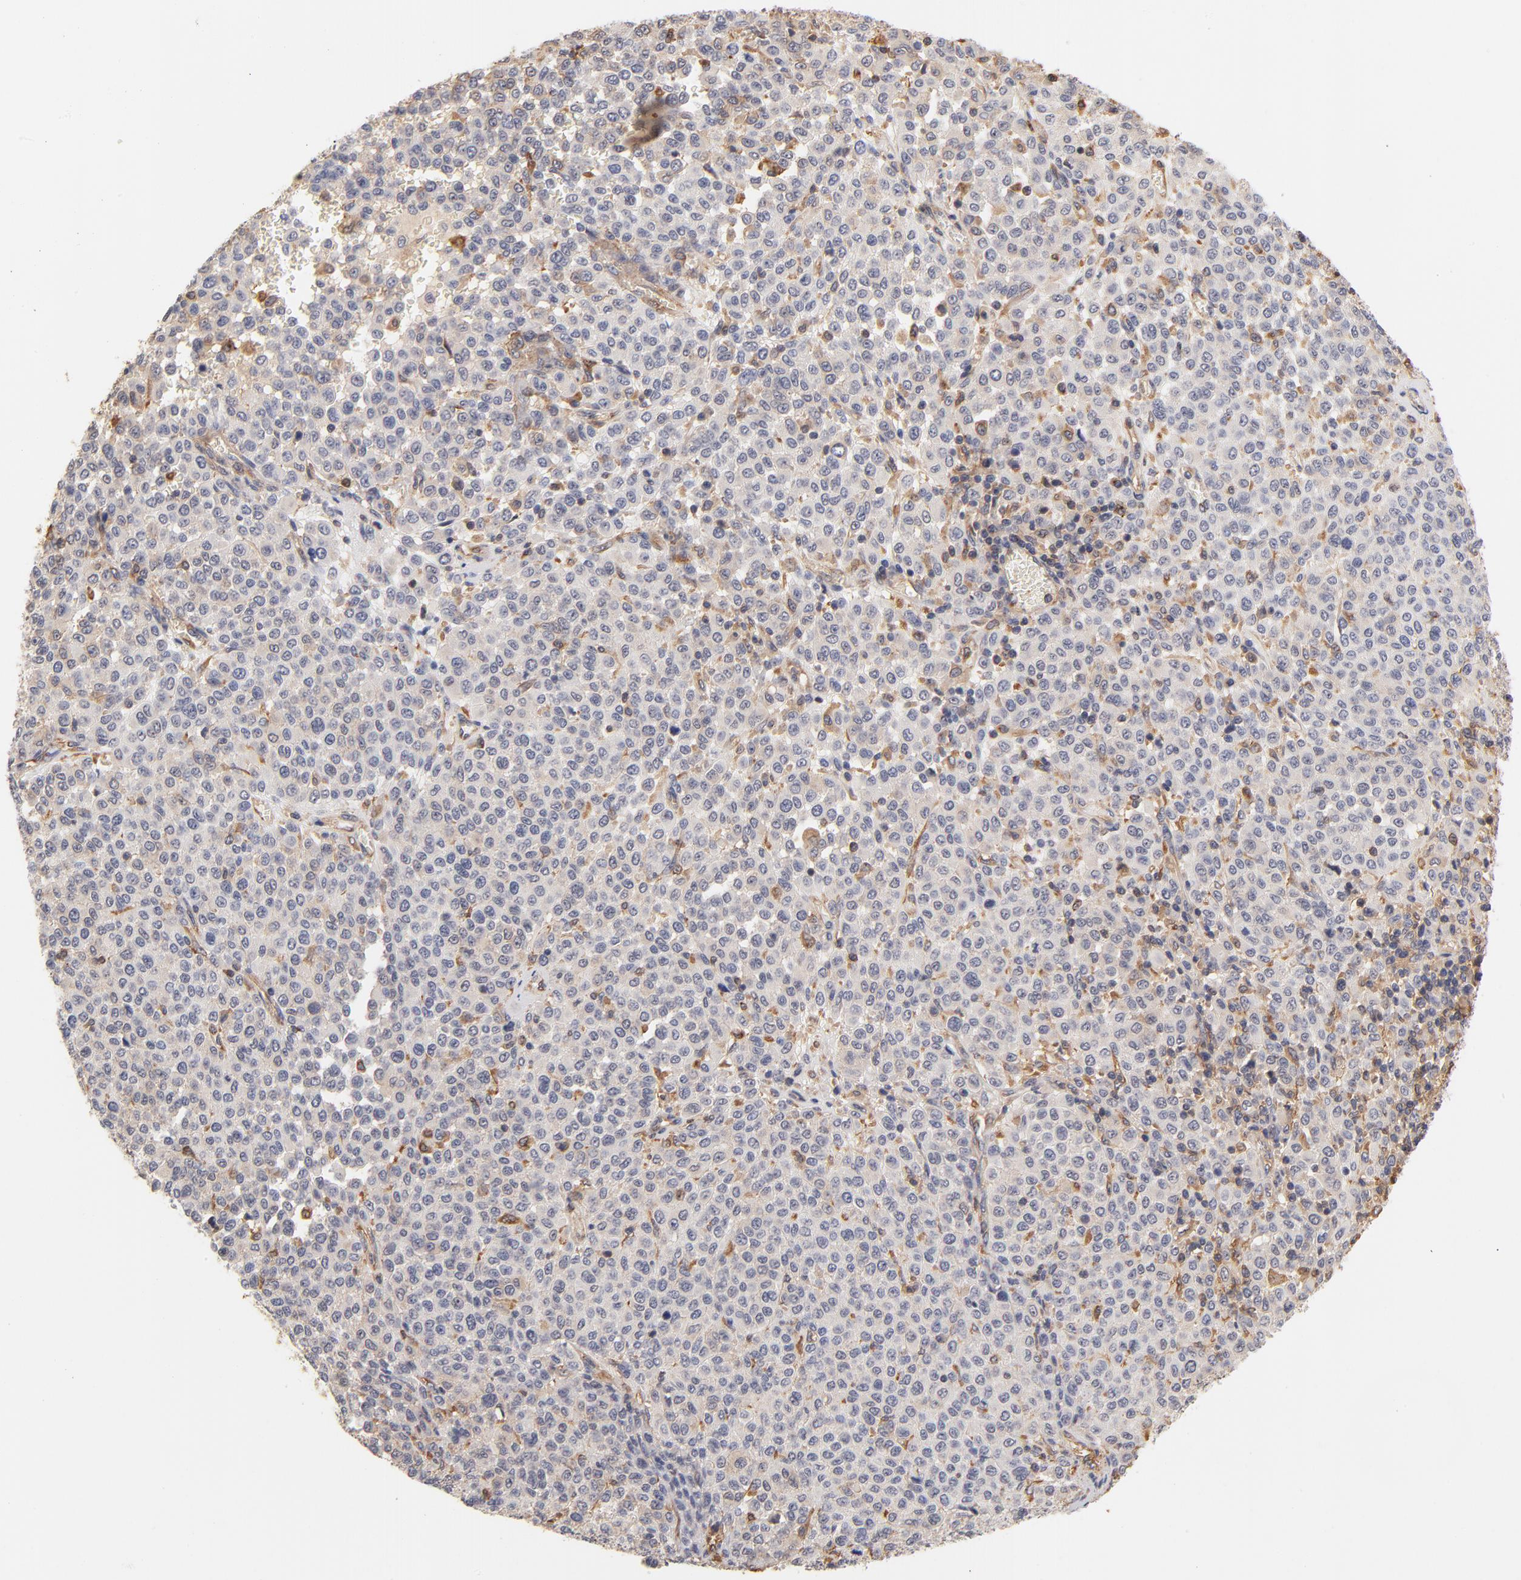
{"staining": {"intensity": "weak", "quantity": "<25%", "location": "cytoplasmic/membranous"}, "tissue": "melanoma", "cell_type": "Tumor cells", "image_type": "cancer", "snomed": [{"axis": "morphology", "description": "Malignant melanoma, Metastatic site"}, {"axis": "topography", "description": "Pancreas"}], "caption": "Immunohistochemical staining of human malignant melanoma (metastatic site) displays no significant positivity in tumor cells. (IHC, brightfield microscopy, high magnification).", "gene": "FCMR", "patient": {"sex": "female", "age": 30}}